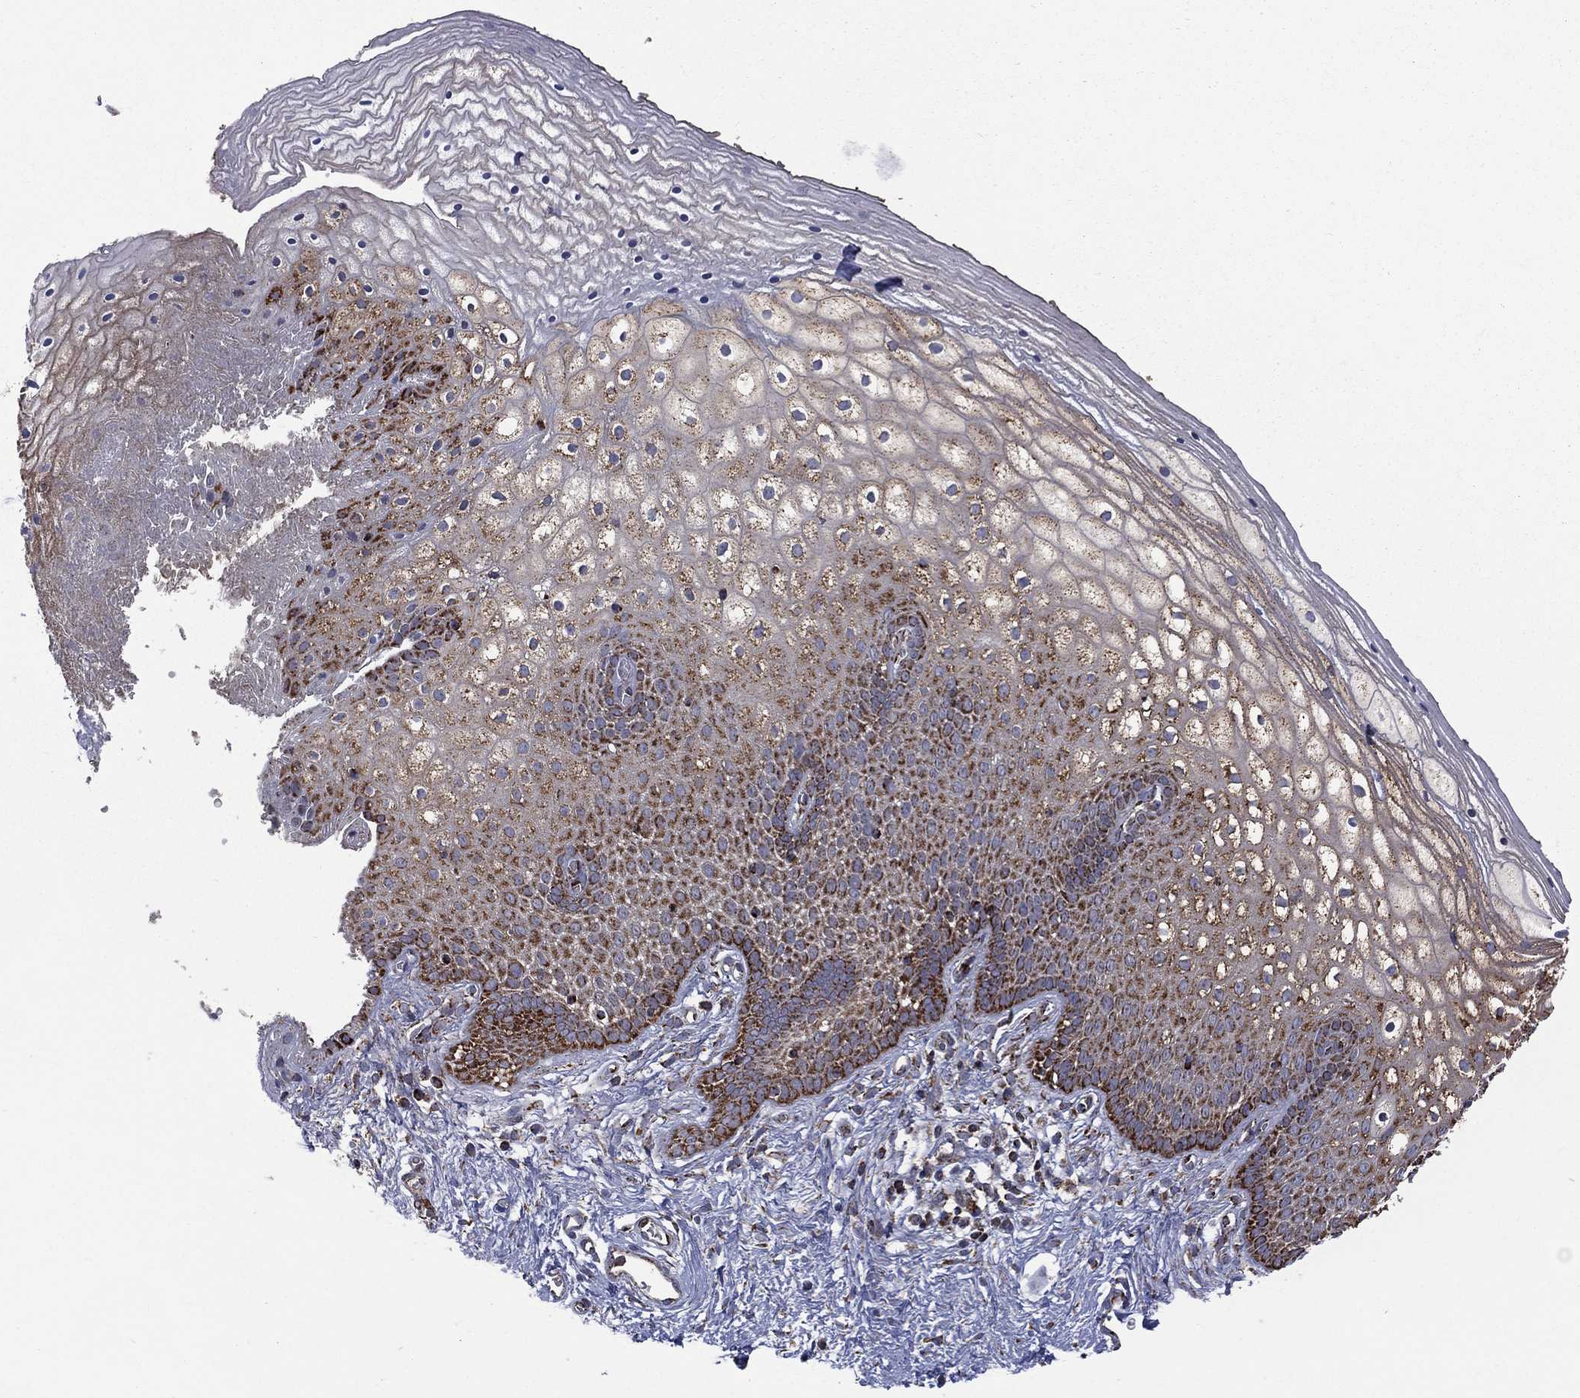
{"staining": {"intensity": "moderate", "quantity": "25%-75%", "location": "cytoplasmic/membranous"}, "tissue": "vagina", "cell_type": "Squamous epithelial cells", "image_type": "normal", "snomed": [{"axis": "morphology", "description": "Normal tissue, NOS"}, {"axis": "topography", "description": "Vagina"}], "caption": "Immunohistochemistry (IHC) of benign human vagina displays medium levels of moderate cytoplasmic/membranous positivity in approximately 25%-75% of squamous epithelial cells.", "gene": "GOT2", "patient": {"sex": "female", "age": 32}}